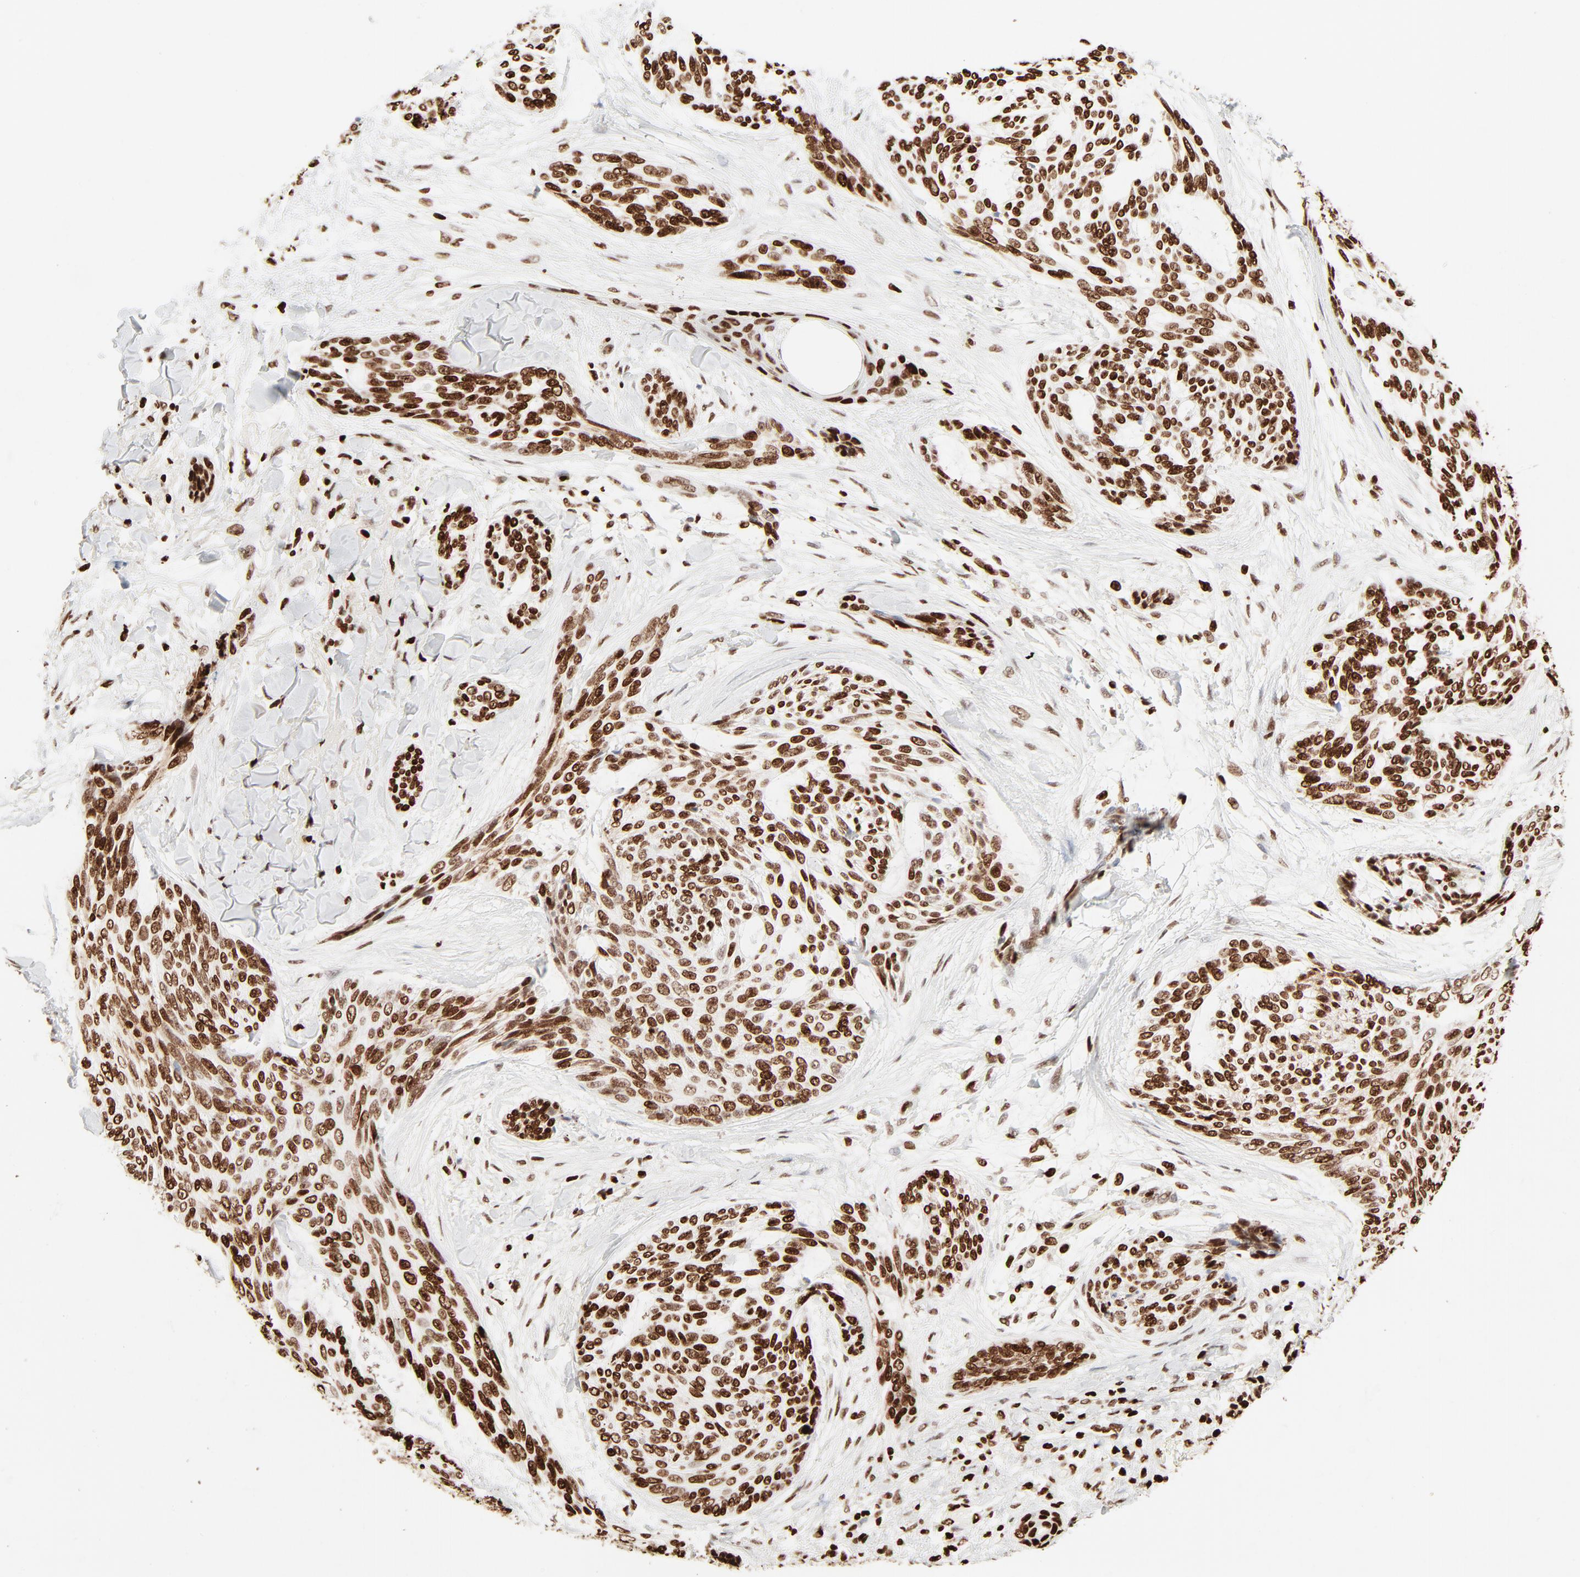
{"staining": {"intensity": "strong", "quantity": ">75%", "location": "nuclear"}, "tissue": "skin cancer", "cell_type": "Tumor cells", "image_type": "cancer", "snomed": [{"axis": "morphology", "description": "Normal tissue, NOS"}, {"axis": "morphology", "description": "Basal cell carcinoma"}, {"axis": "topography", "description": "Skin"}], "caption": "This photomicrograph reveals skin basal cell carcinoma stained with immunohistochemistry to label a protein in brown. The nuclear of tumor cells show strong positivity for the protein. Nuclei are counter-stained blue.", "gene": "HMGB2", "patient": {"sex": "female", "age": 71}}